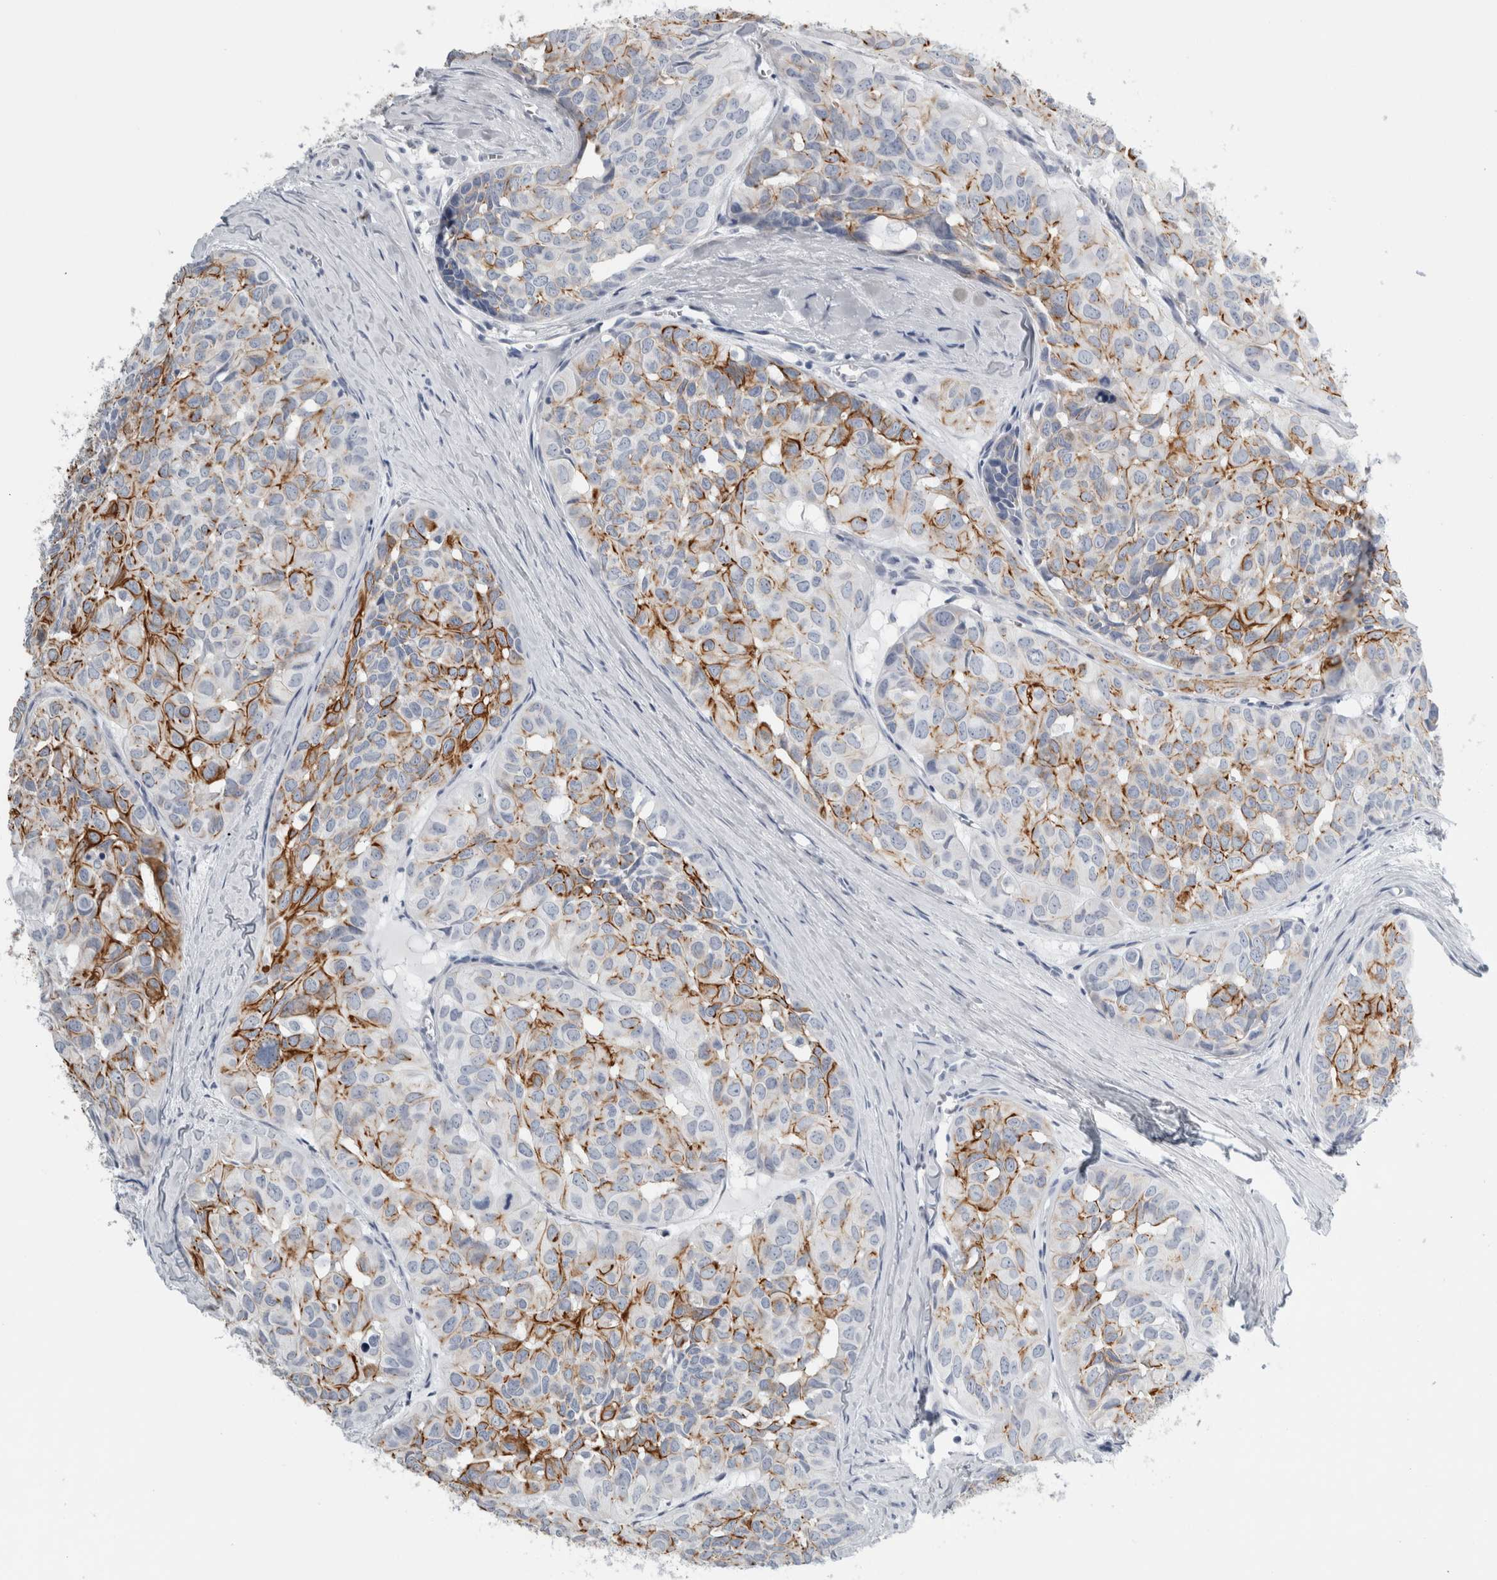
{"staining": {"intensity": "strong", "quantity": "25%-75%", "location": "cytoplasmic/membranous"}, "tissue": "head and neck cancer", "cell_type": "Tumor cells", "image_type": "cancer", "snomed": [{"axis": "morphology", "description": "Adenocarcinoma, NOS"}, {"axis": "topography", "description": "Salivary gland, NOS"}, {"axis": "topography", "description": "Head-Neck"}], "caption": "The immunohistochemical stain labels strong cytoplasmic/membranous staining in tumor cells of head and neck adenocarcinoma tissue. The protein is stained brown, and the nuclei are stained in blue (DAB IHC with brightfield microscopy, high magnification).", "gene": "RPH3AL", "patient": {"sex": "female", "age": 76}}